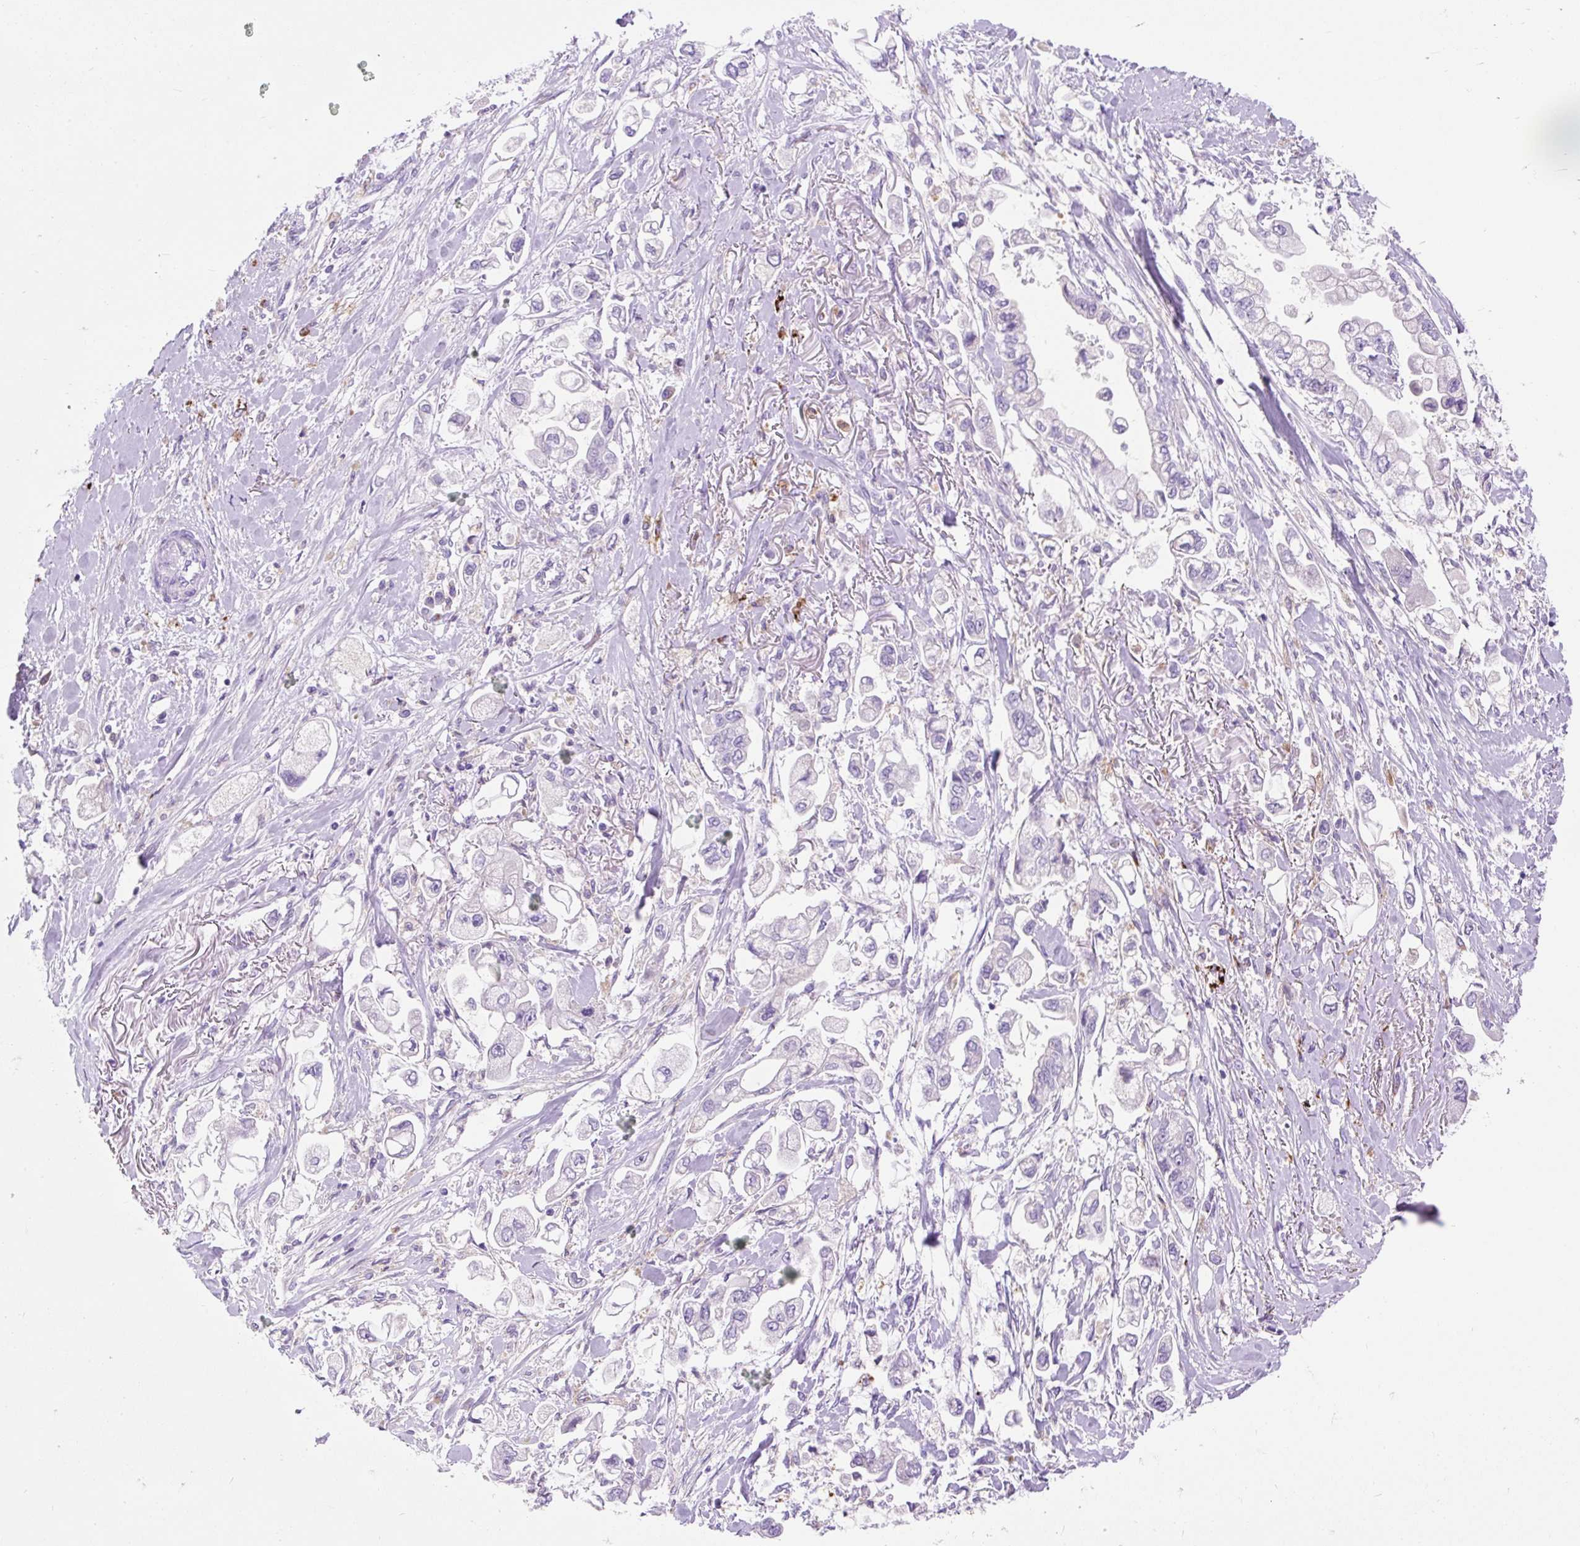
{"staining": {"intensity": "negative", "quantity": "none", "location": "none"}, "tissue": "stomach cancer", "cell_type": "Tumor cells", "image_type": "cancer", "snomed": [{"axis": "morphology", "description": "Adenocarcinoma, NOS"}, {"axis": "topography", "description": "Stomach"}], "caption": "Tumor cells show no significant protein positivity in stomach cancer.", "gene": "HEXB", "patient": {"sex": "male", "age": 62}}